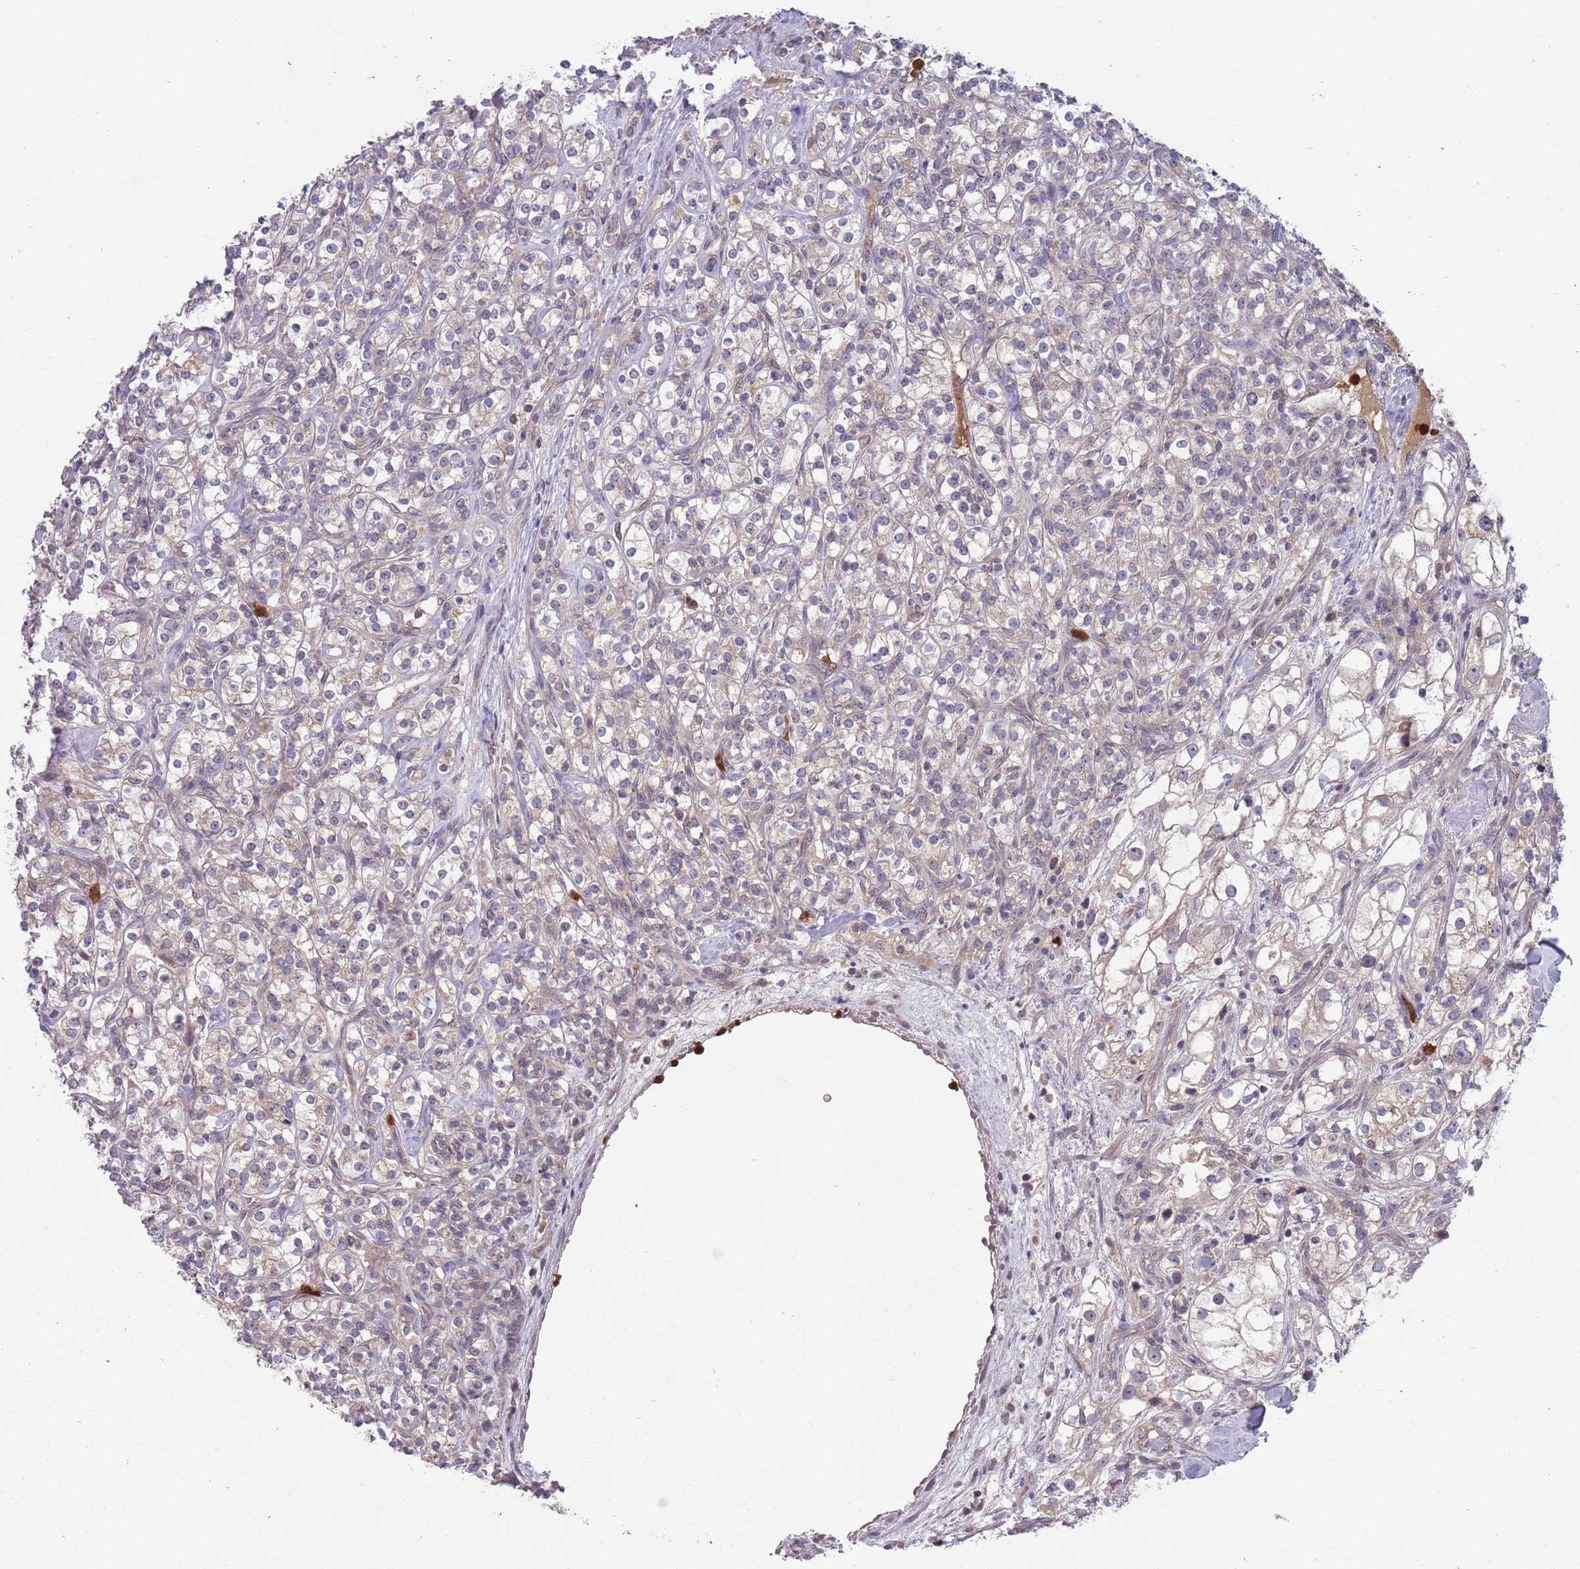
{"staining": {"intensity": "negative", "quantity": "none", "location": "none"}, "tissue": "renal cancer", "cell_type": "Tumor cells", "image_type": "cancer", "snomed": [{"axis": "morphology", "description": "Adenocarcinoma, NOS"}, {"axis": "topography", "description": "Kidney"}], "caption": "Renal adenocarcinoma stained for a protein using immunohistochemistry demonstrates no positivity tumor cells.", "gene": "TYW1", "patient": {"sex": "male", "age": 77}}